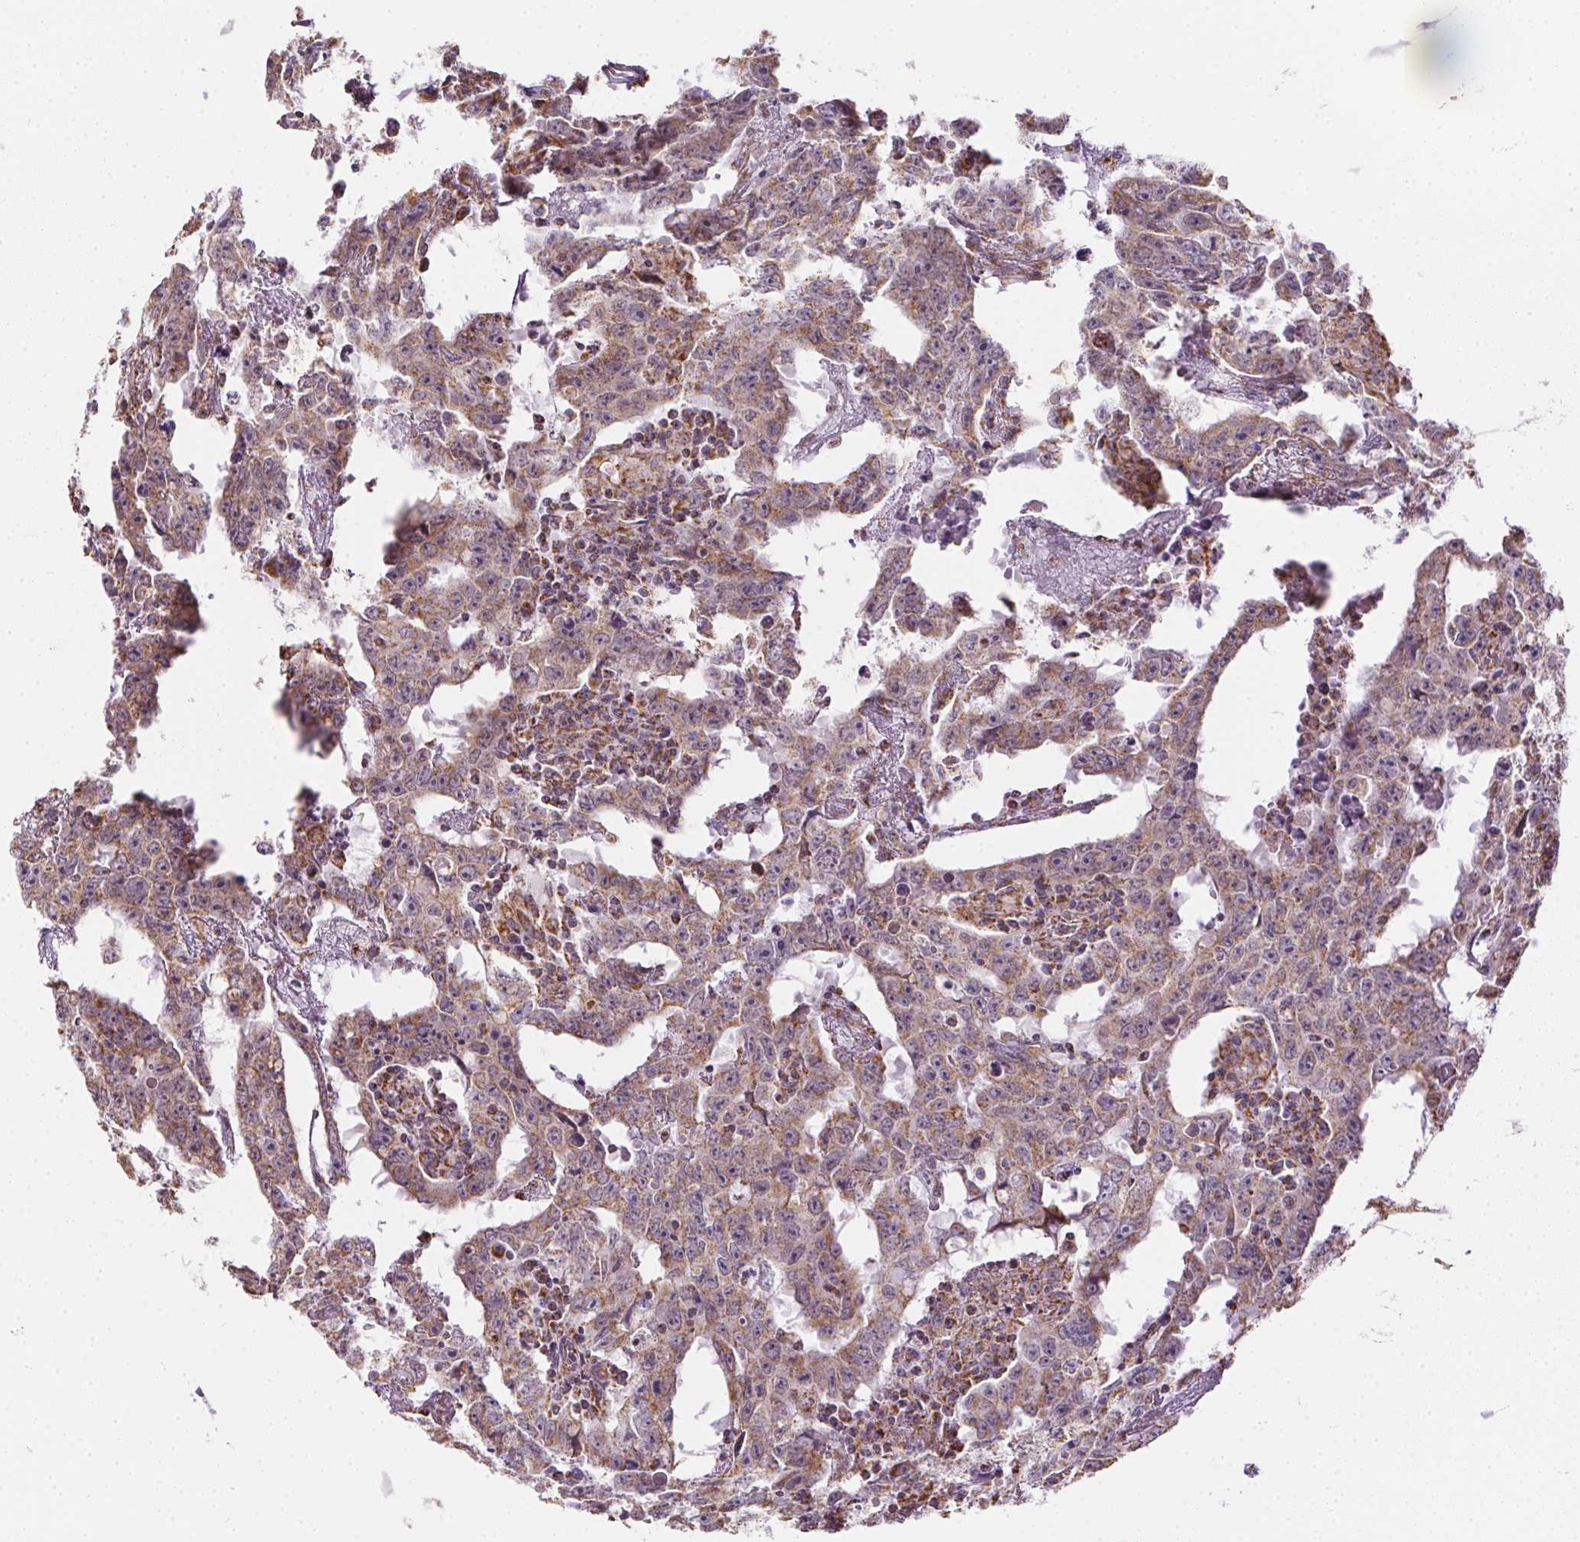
{"staining": {"intensity": "weak", "quantity": ">75%", "location": "cytoplasmic/membranous"}, "tissue": "testis cancer", "cell_type": "Tumor cells", "image_type": "cancer", "snomed": [{"axis": "morphology", "description": "Carcinoma, Embryonal, NOS"}, {"axis": "topography", "description": "Testis"}], "caption": "Testis cancer (embryonal carcinoma) was stained to show a protein in brown. There is low levels of weak cytoplasmic/membranous staining in approximately >75% of tumor cells.", "gene": "MAPK11", "patient": {"sex": "male", "age": 22}}